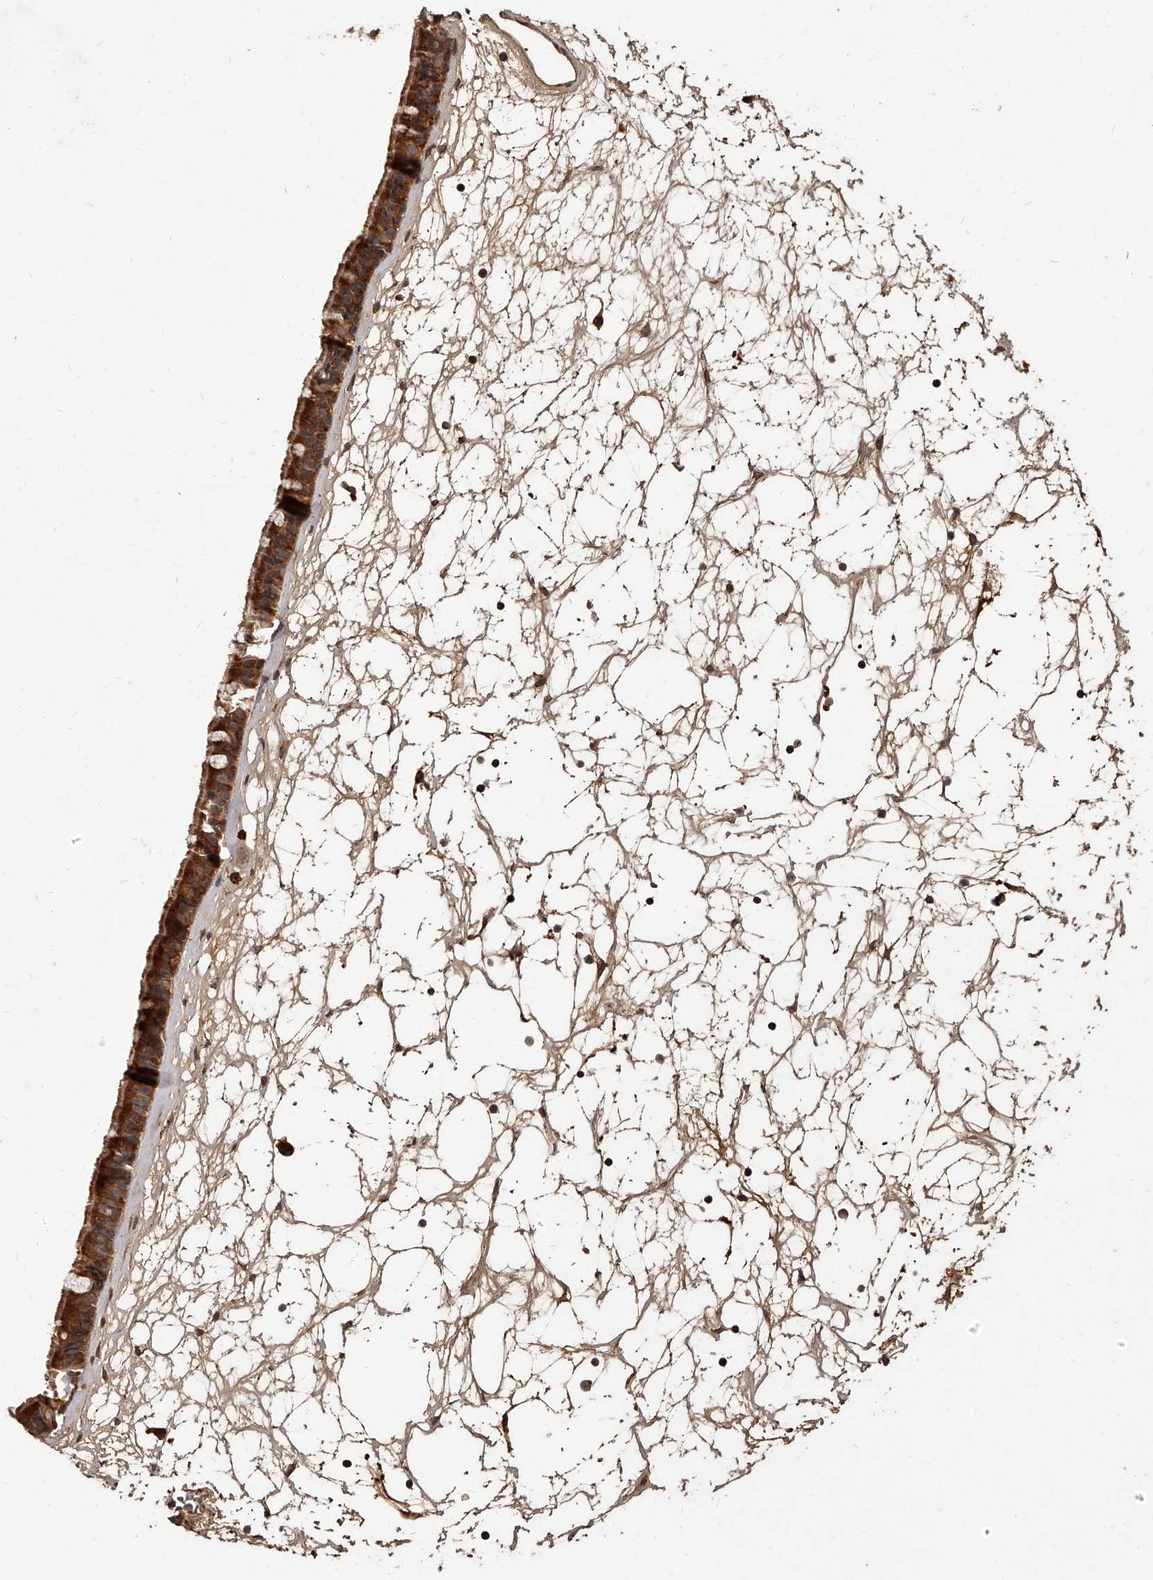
{"staining": {"intensity": "moderate", "quantity": ">75%", "location": "cytoplasmic/membranous"}, "tissue": "nasopharynx", "cell_type": "Respiratory epithelial cells", "image_type": "normal", "snomed": [{"axis": "morphology", "description": "Normal tissue, NOS"}, {"axis": "topography", "description": "Nasopharynx"}], "caption": "Nasopharynx was stained to show a protein in brown. There is medium levels of moderate cytoplasmic/membranous positivity in about >75% of respiratory epithelial cells. (DAB IHC with brightfield microscopy, high magnification).", "gene": "CRYZL1", "patient": {"sex": "male", "age": 64}}